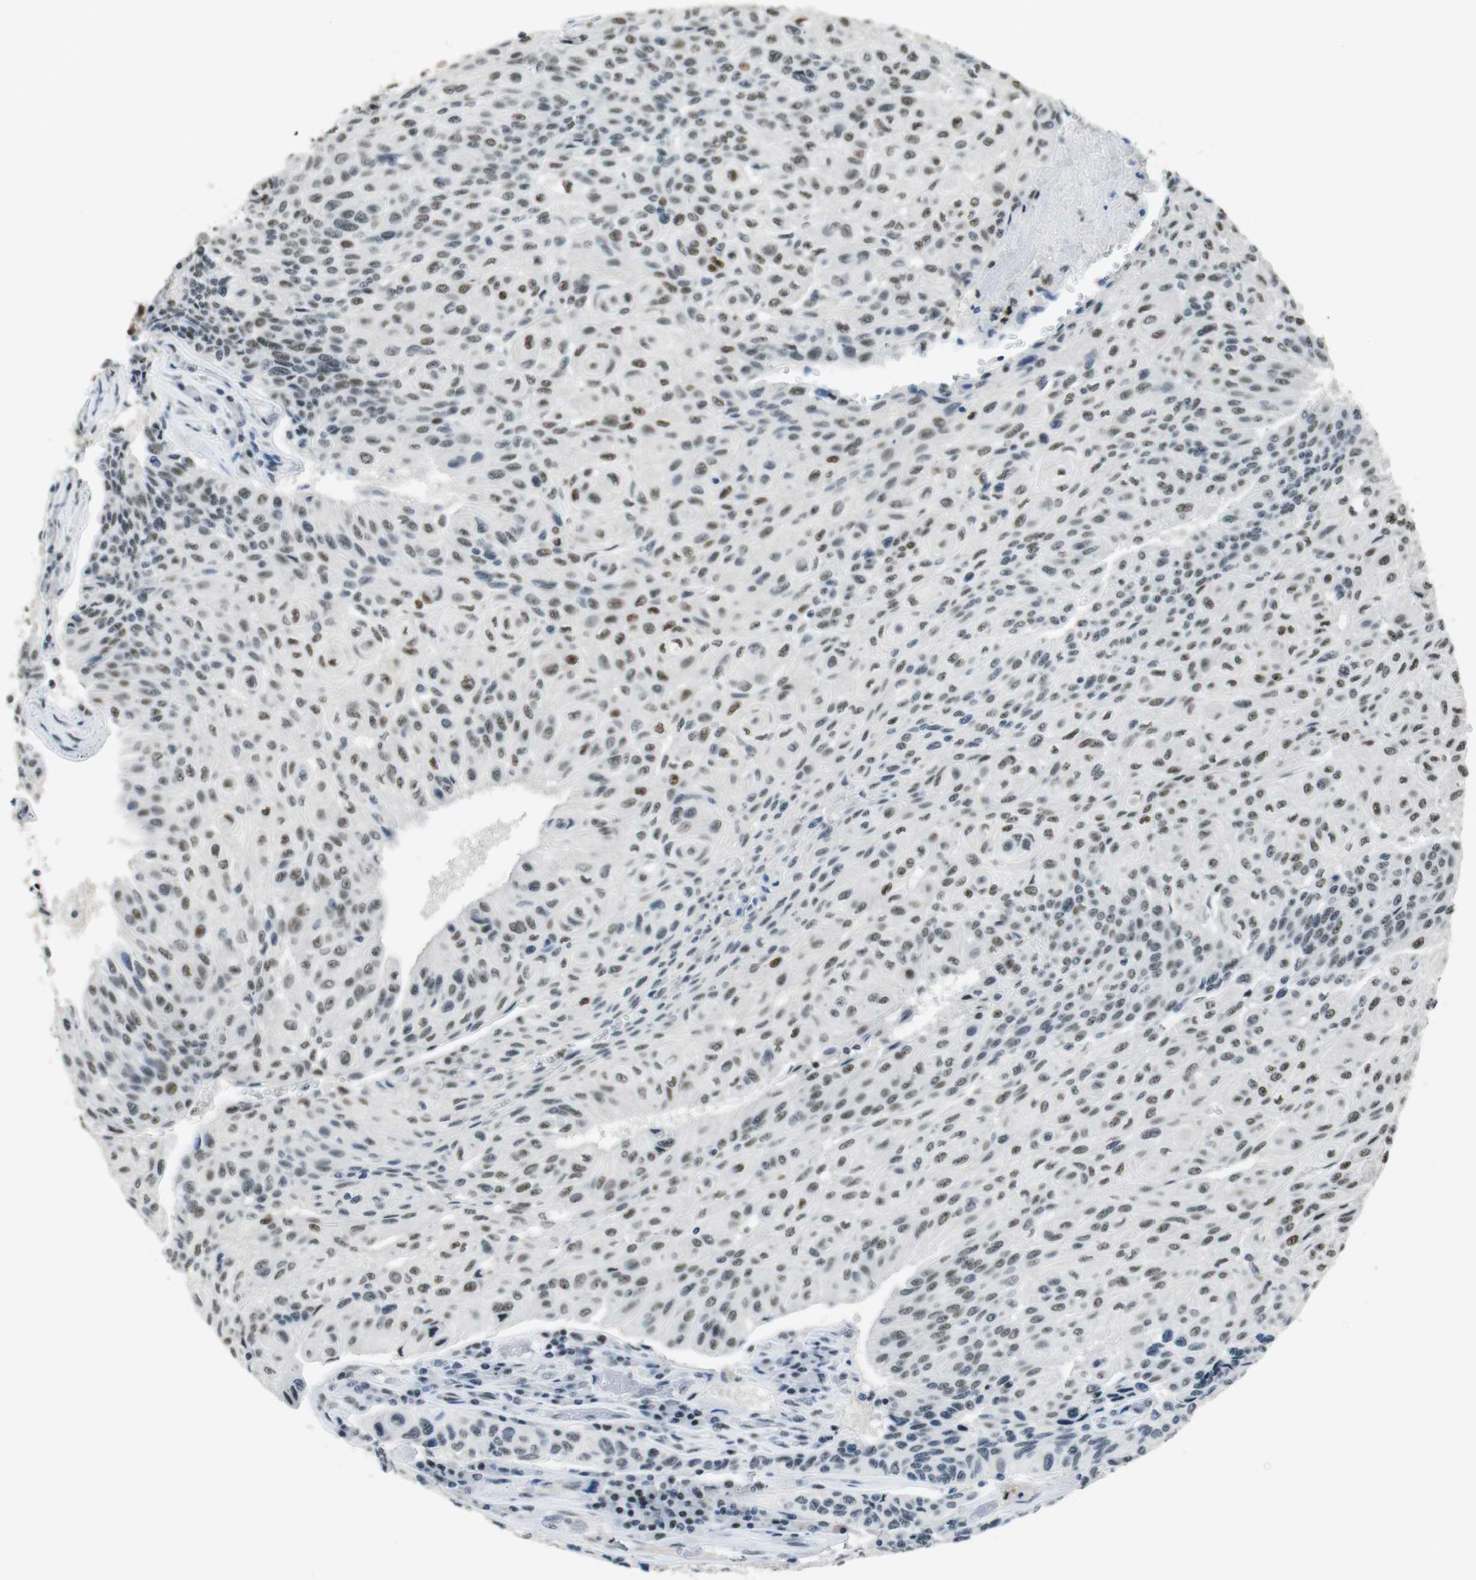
{"staining": {"intensity": "weak", "quantity": "25%-75%", "location": "nuclear"}, "tissue": "urothelial cancer", "cell_type": "Tumor cells", "image_type": "cancer", "snomed": [{"axis": "morphology", "description": "Urothelial carcinoma, High grade"}, {"axis": "topography", "description": "Urinary bladder"}], "caption": "Protein staining demonstrates weak nuclear positivity in about 25%-75% of tumor cells in urothelial cancer.", "gene": "CSNK2B", "patient": {"sex": "male", "age": 66}}